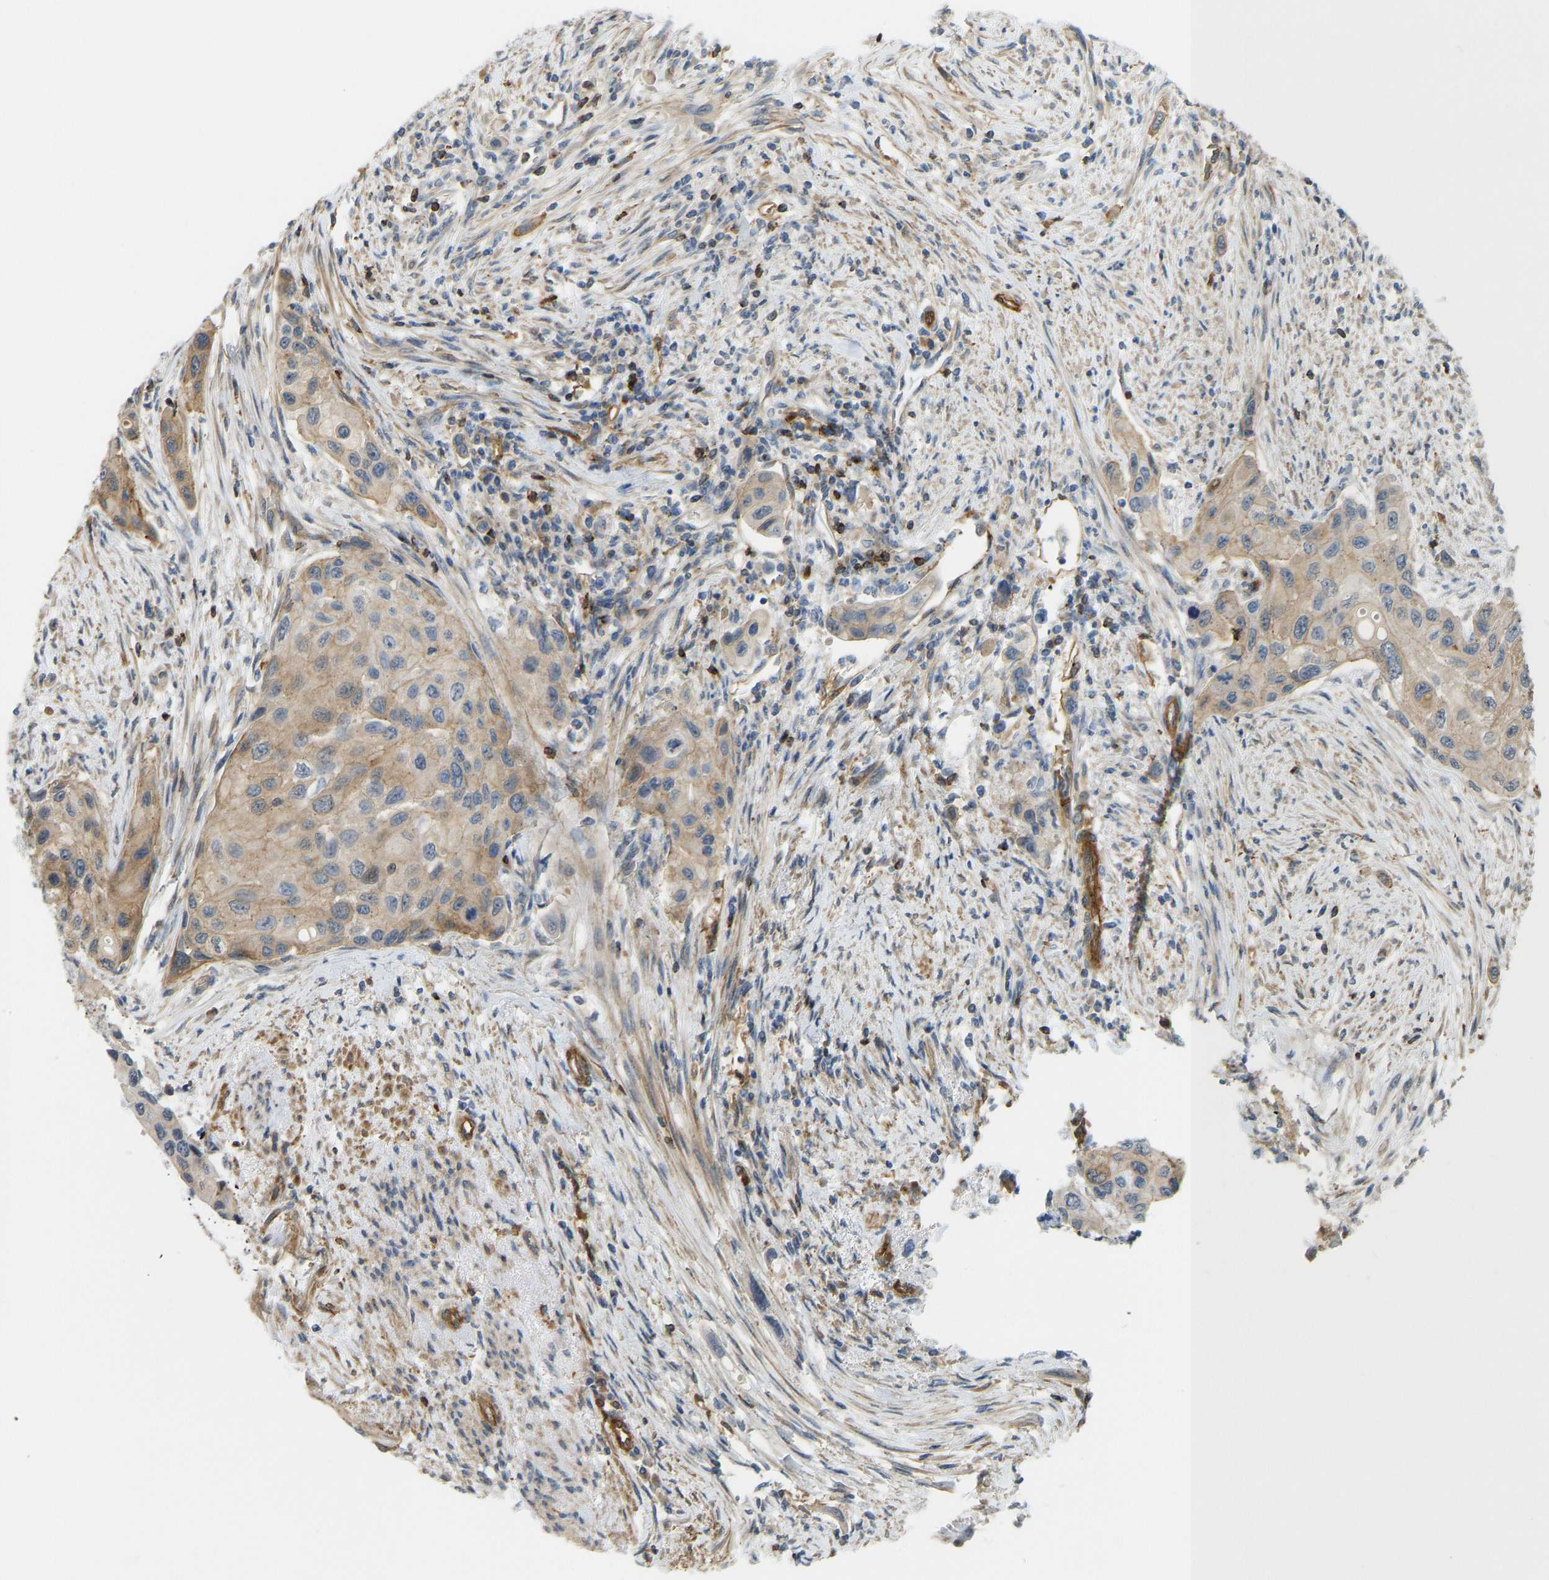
{"staining": {"intensity": "moderate", "quantity": ">75%", "location": "cytoplasmic/membranous"}, "tissue": "urothelial cancer", "cell_type": "Tumor cells", "image_type": "cancer", "snomed": [{"axis": "morphology", "description": "Urothelial carcinoma, High grade"}, {"axis": "topography", "description": "Urinary bladder"}], "caption": "A brown stain labels moderate cytoplasmic/membranous positivity of a protein in human urothelial cancer tumor cells.", "gene": "KIAA1671", "patient": {"sex": "female", "age": 56}}